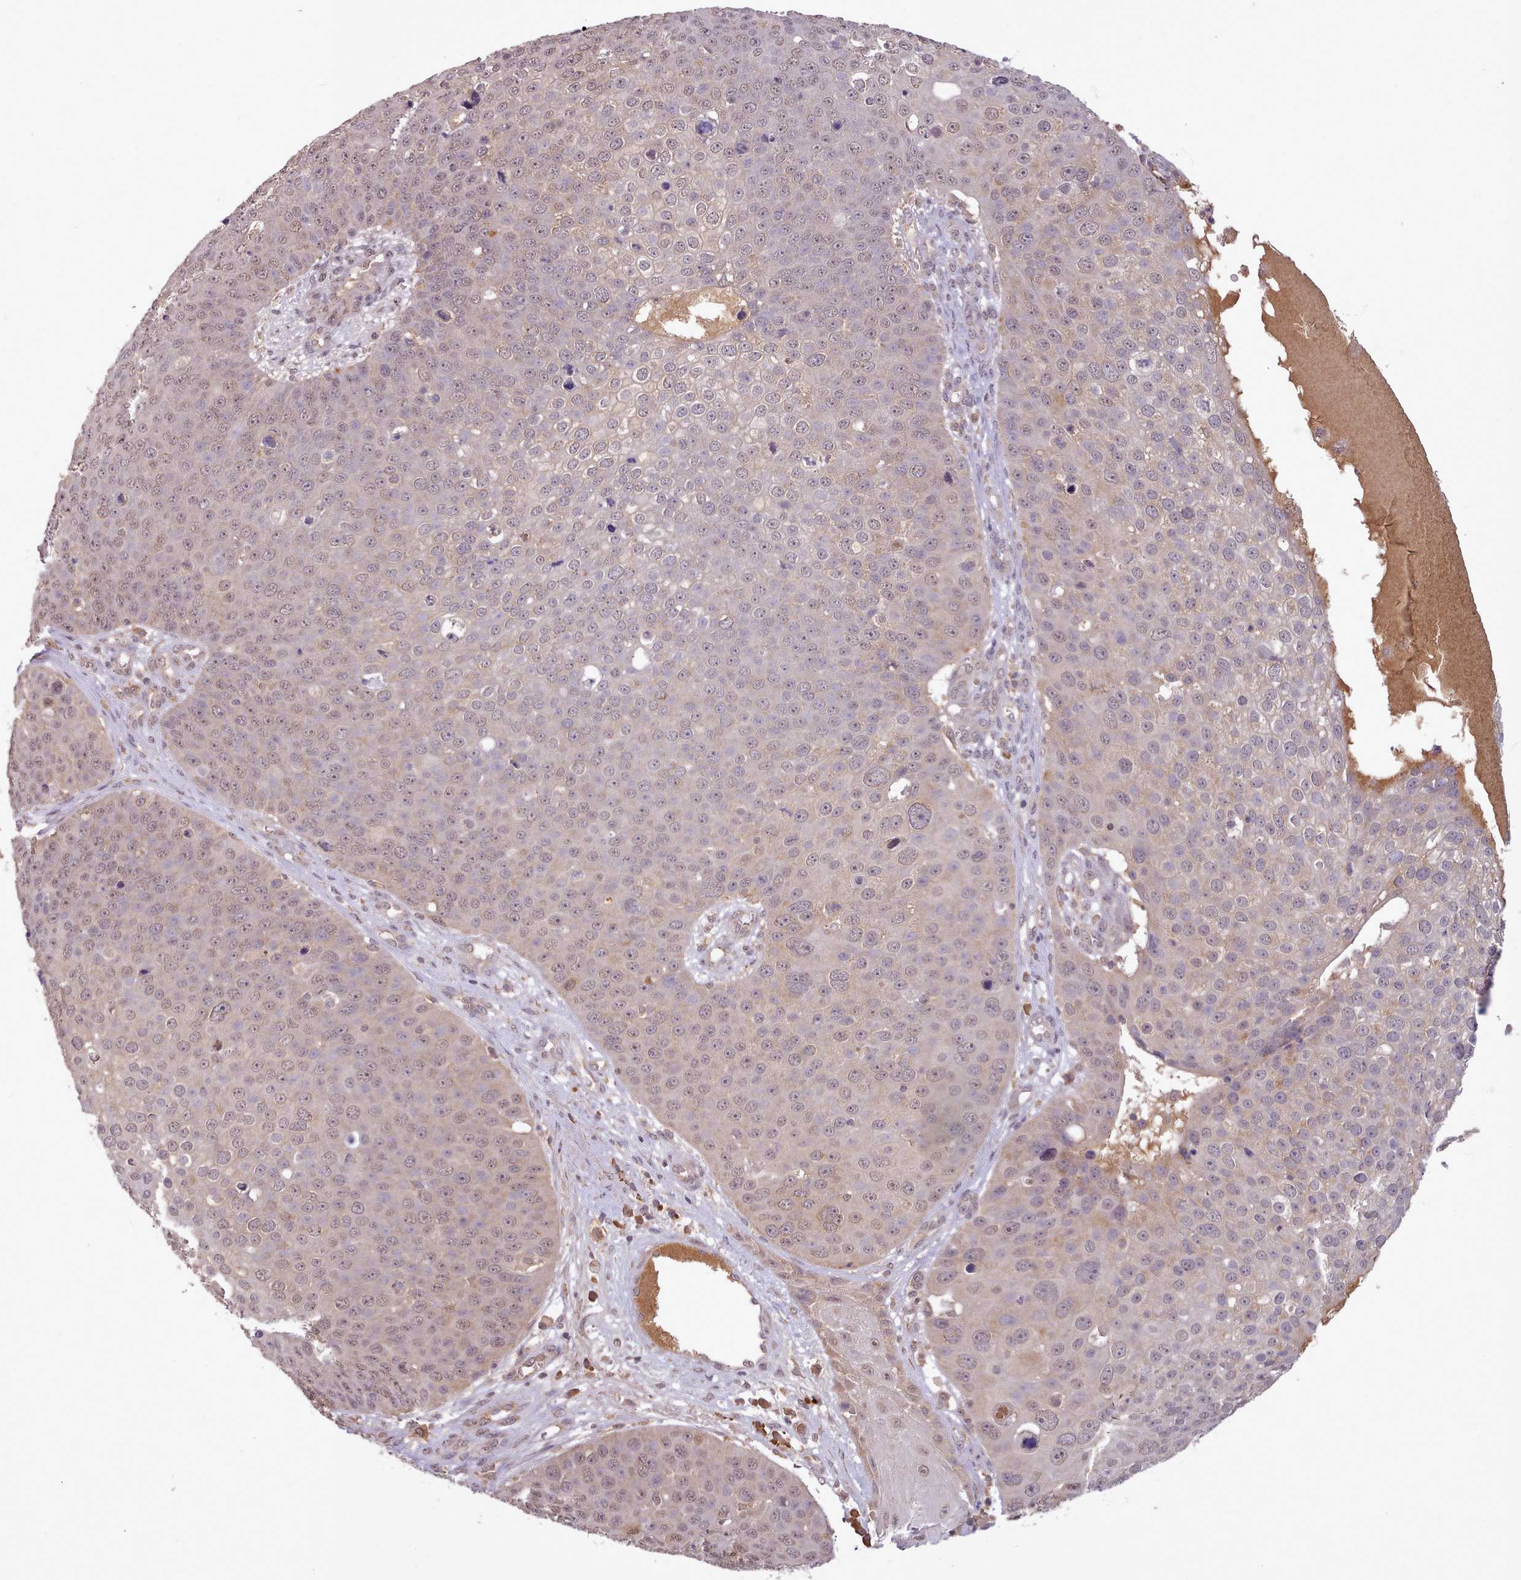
{"staining": {"intensity": "weak", "quantity": ">75%", "location": "nuclear"}, "tissue": "skin cancer", "cell_type": "Tumor cells", "image_type": "cancer", "snomed": [{"axis": "morphology", "description": "Squamous cell carcinoma, NOS"}, {"axis": "topography", "description": "Skin"}], "caption": "IHC micrograph of squamous cell carcinoma (skin) stained for a protein (brown), which shows low levels of weak nuclear positivity in approximately >75% of tumor cells.", "gene": "PIP4P1", "patient": {"sex": "male", "age": 71}}